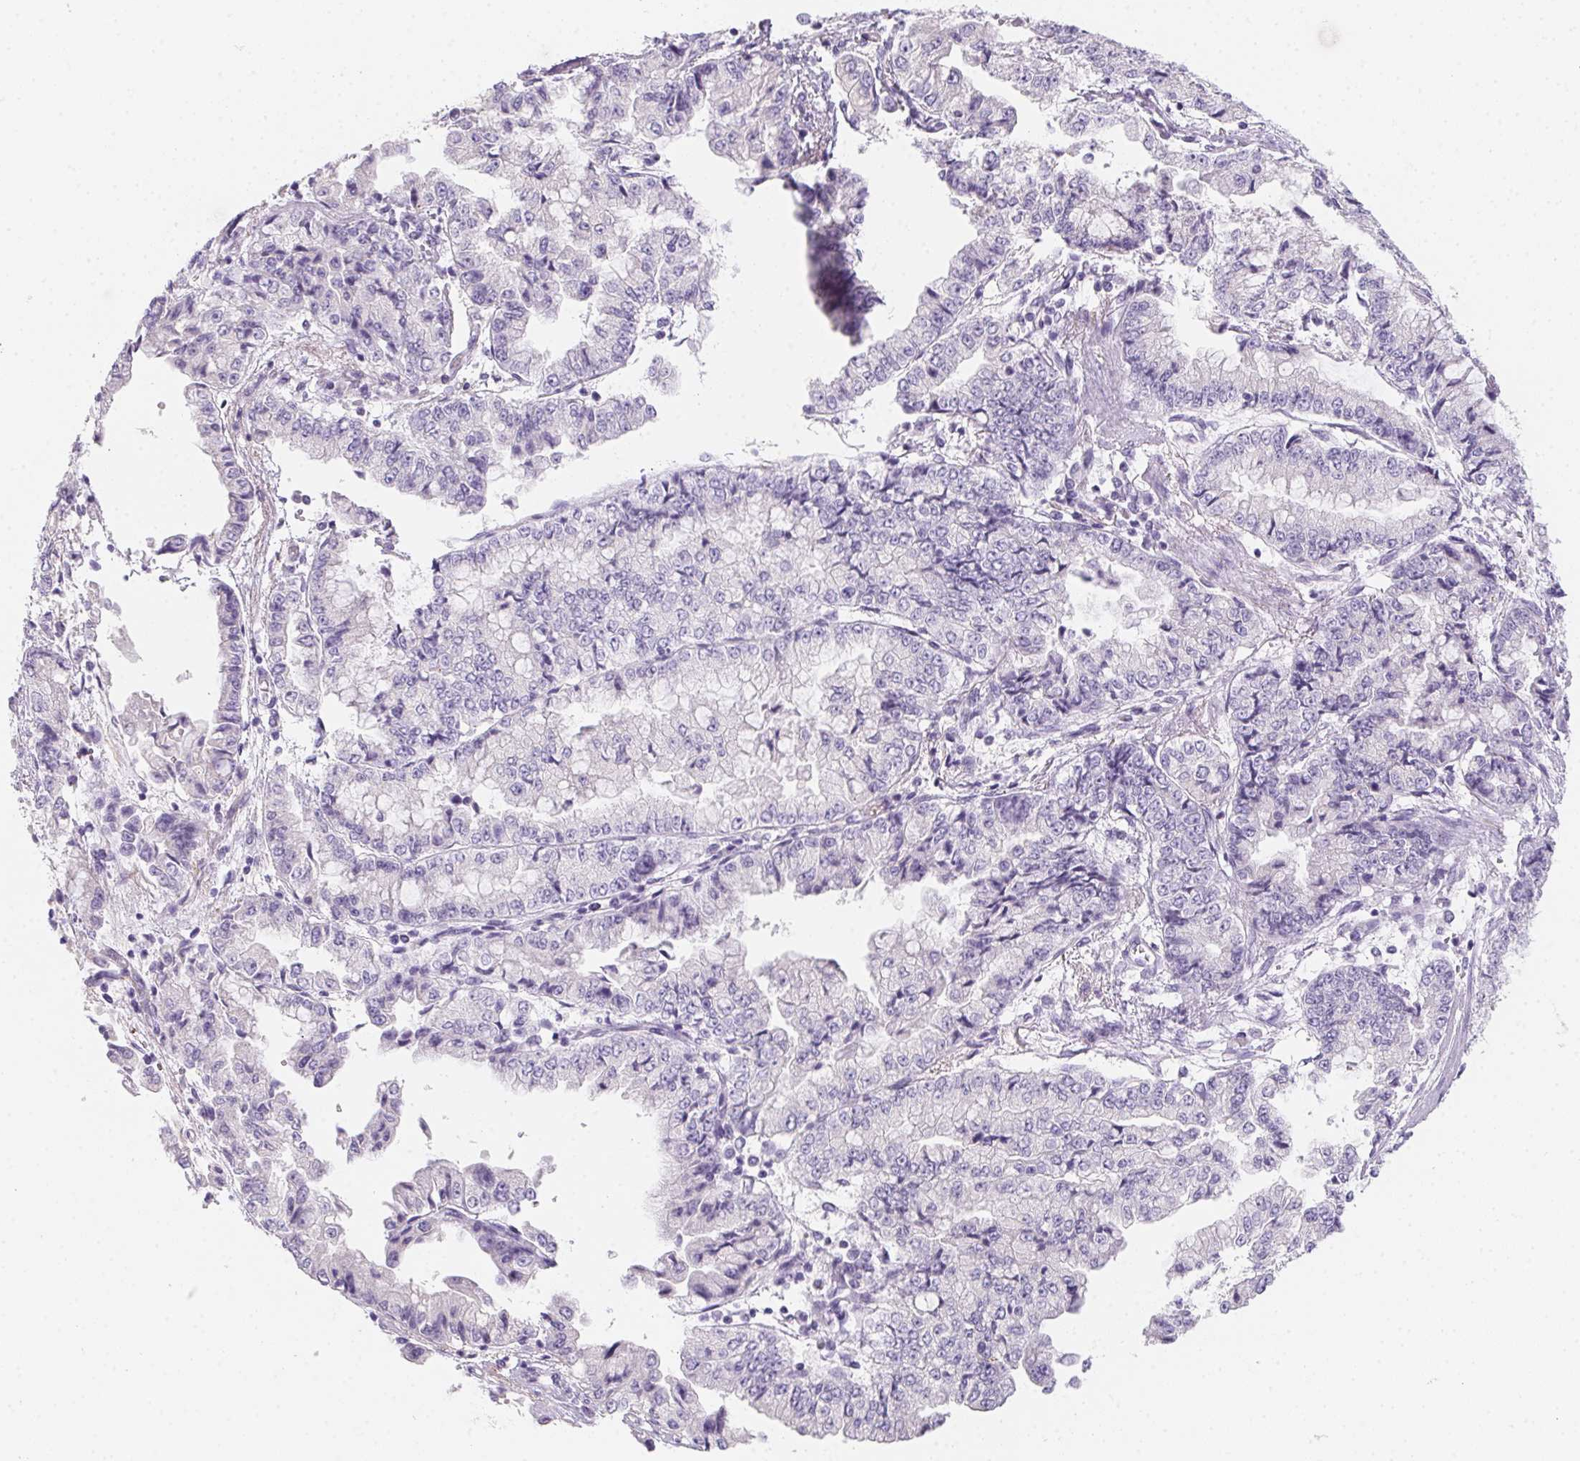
{"staining": {"intensity": "negative", "quantity": "none", "location": "none"}, "tissue": "stomach cancer", "cell_type": "Tumor cells", "image_type": "cancer", "snomed": [{"axis": "morphology", "description": "Adenocarcinoma, NOS"}, {"axis": "topography", "description": "Stomach, upper"}], "caption": "The histopathology image demonstrates no significant staining in tumor cells of stomach cancer (adenocarcinoma).", "gene": "MYL4", "patient": {"sex": "female", "age": 74}}